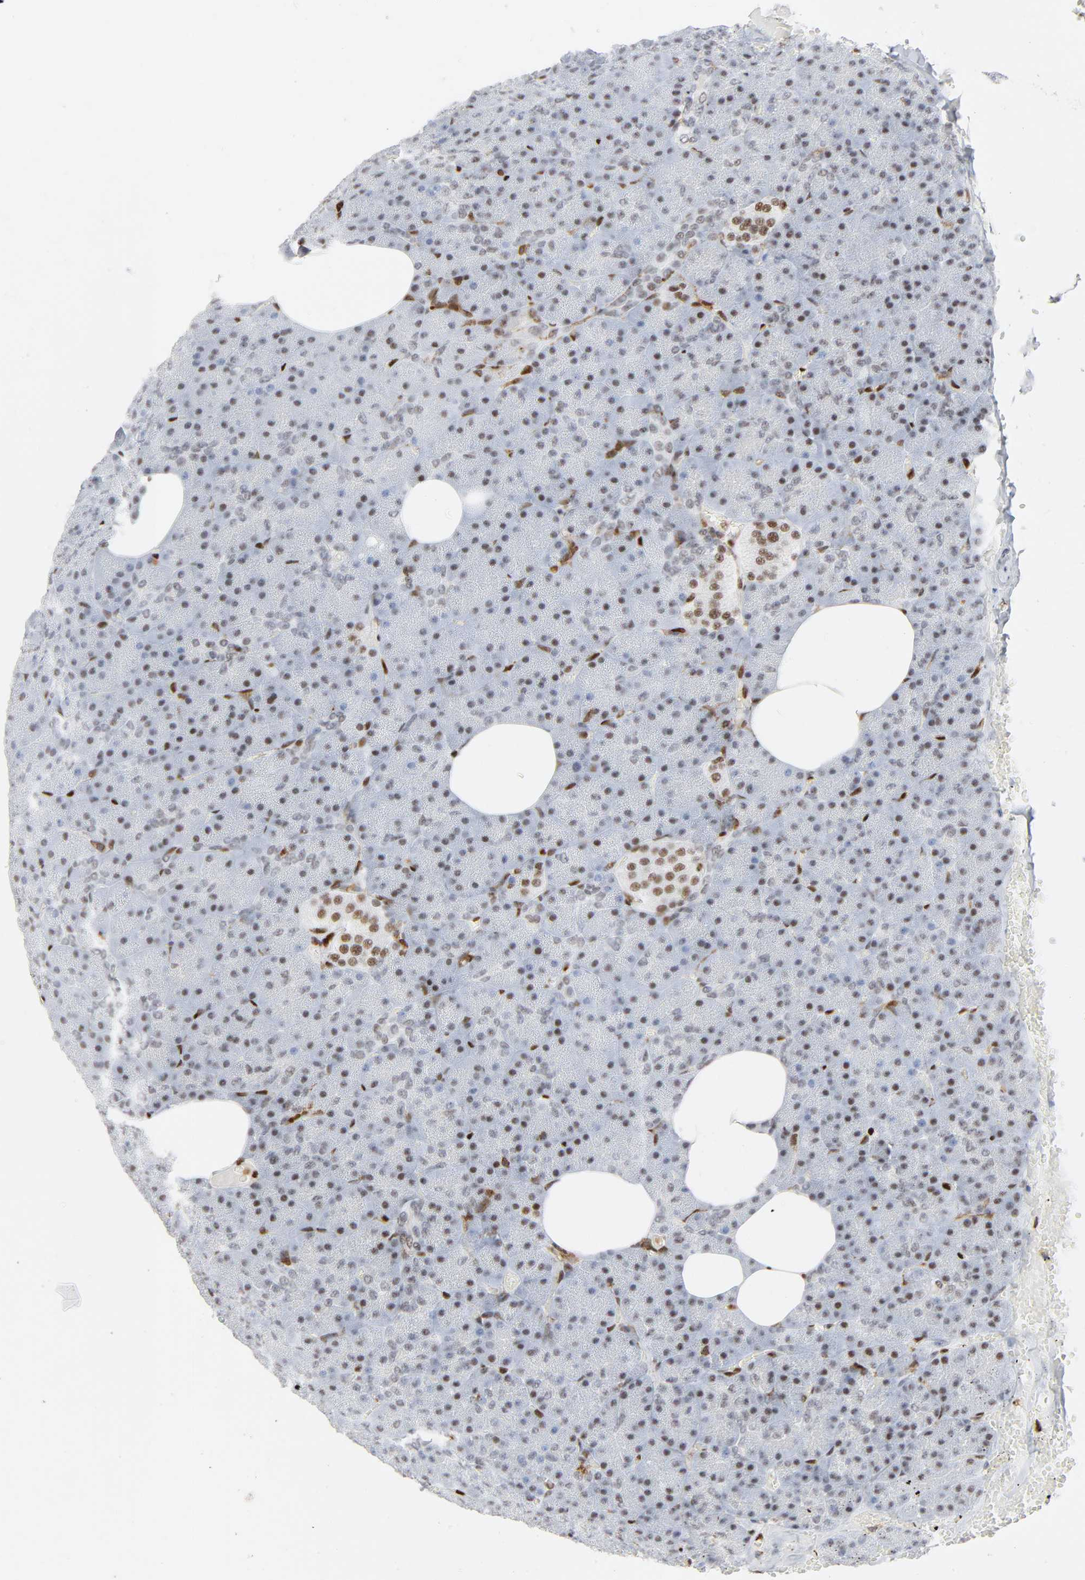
{"staining": {"intensity": "moderate", "quantity": "25%-75%", "location": "nuclear"}, "tissue": "pancreas", "cell_type": "Exocrine glandular cells", "image_type": "normal", "snomed": [{"axis": "morphology", "description": "Normal tissue, NOS"}, {"axis": "topography", "description": "Pancreas"}], "caption": "Immunohistochemistry (IHC) image of normal pancreas: human pancreas stained using IHC demonstrates medium levels of moderate protein expression localized specifically in the nuclear of exocrine glandular cells, appearing as a nuclear brown color.", "gene": "WAS", "patient": {"sex": "female", "age": 35}}